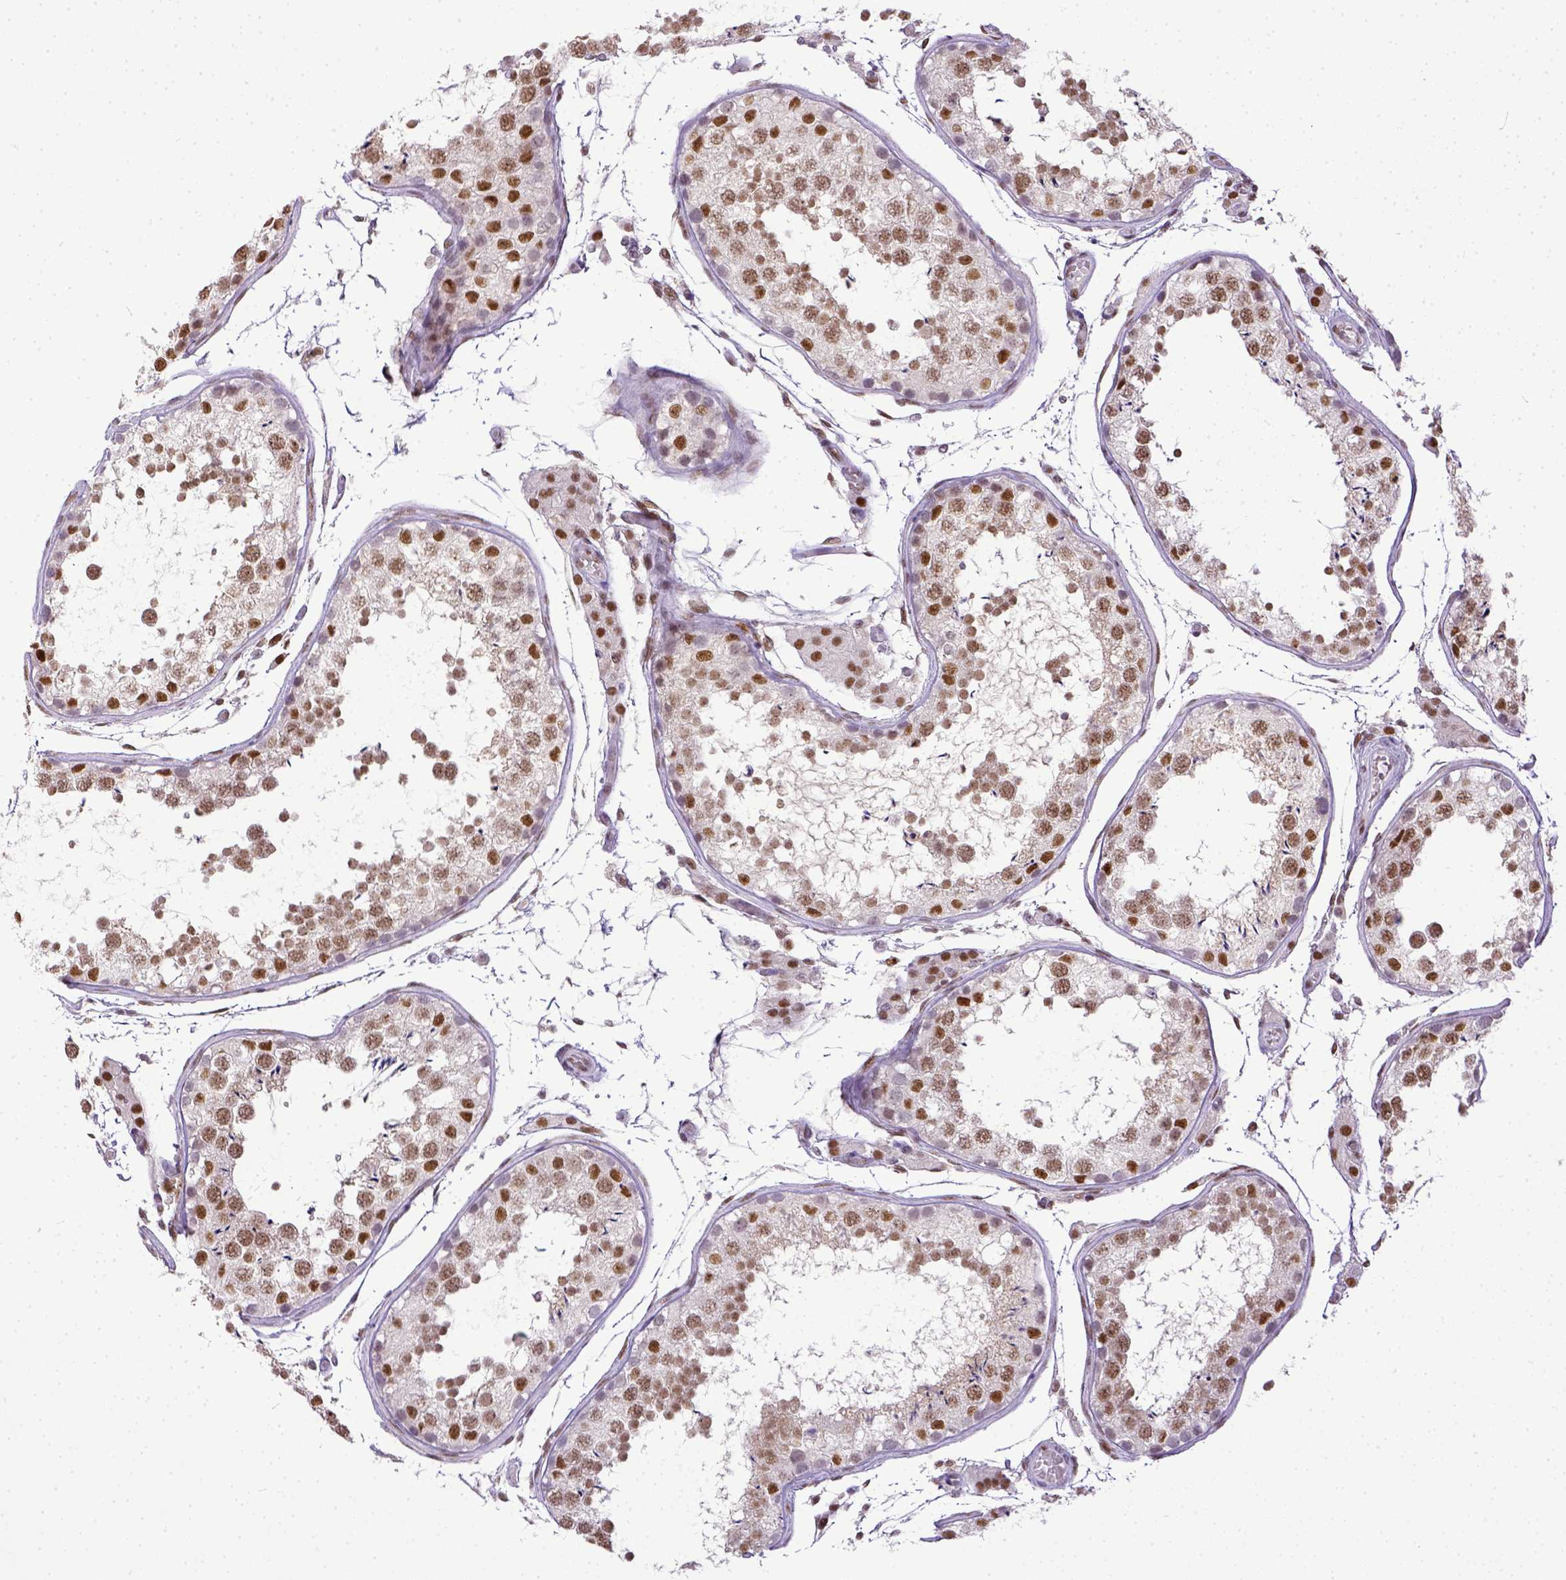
{"staining": {"intensity": "moderate", "quantity": ">75%", "location": "nuclear"}, "tissue": "testis", "cell_type": "Cells in seminiferous ducts", "image_type": "normal", "snomed": [{"axis": "morphology", "description": "Normal tissue, NOS"}, {"axis": "topography", "description": "Testis"}], "caption": "Protein positivity by IHC shows moderate nuclear expression in about >75% of cells in seminiferous ducts in normal testis.", "gene": "ERCC1", "patient": {"sex": "male", "age": 29}}